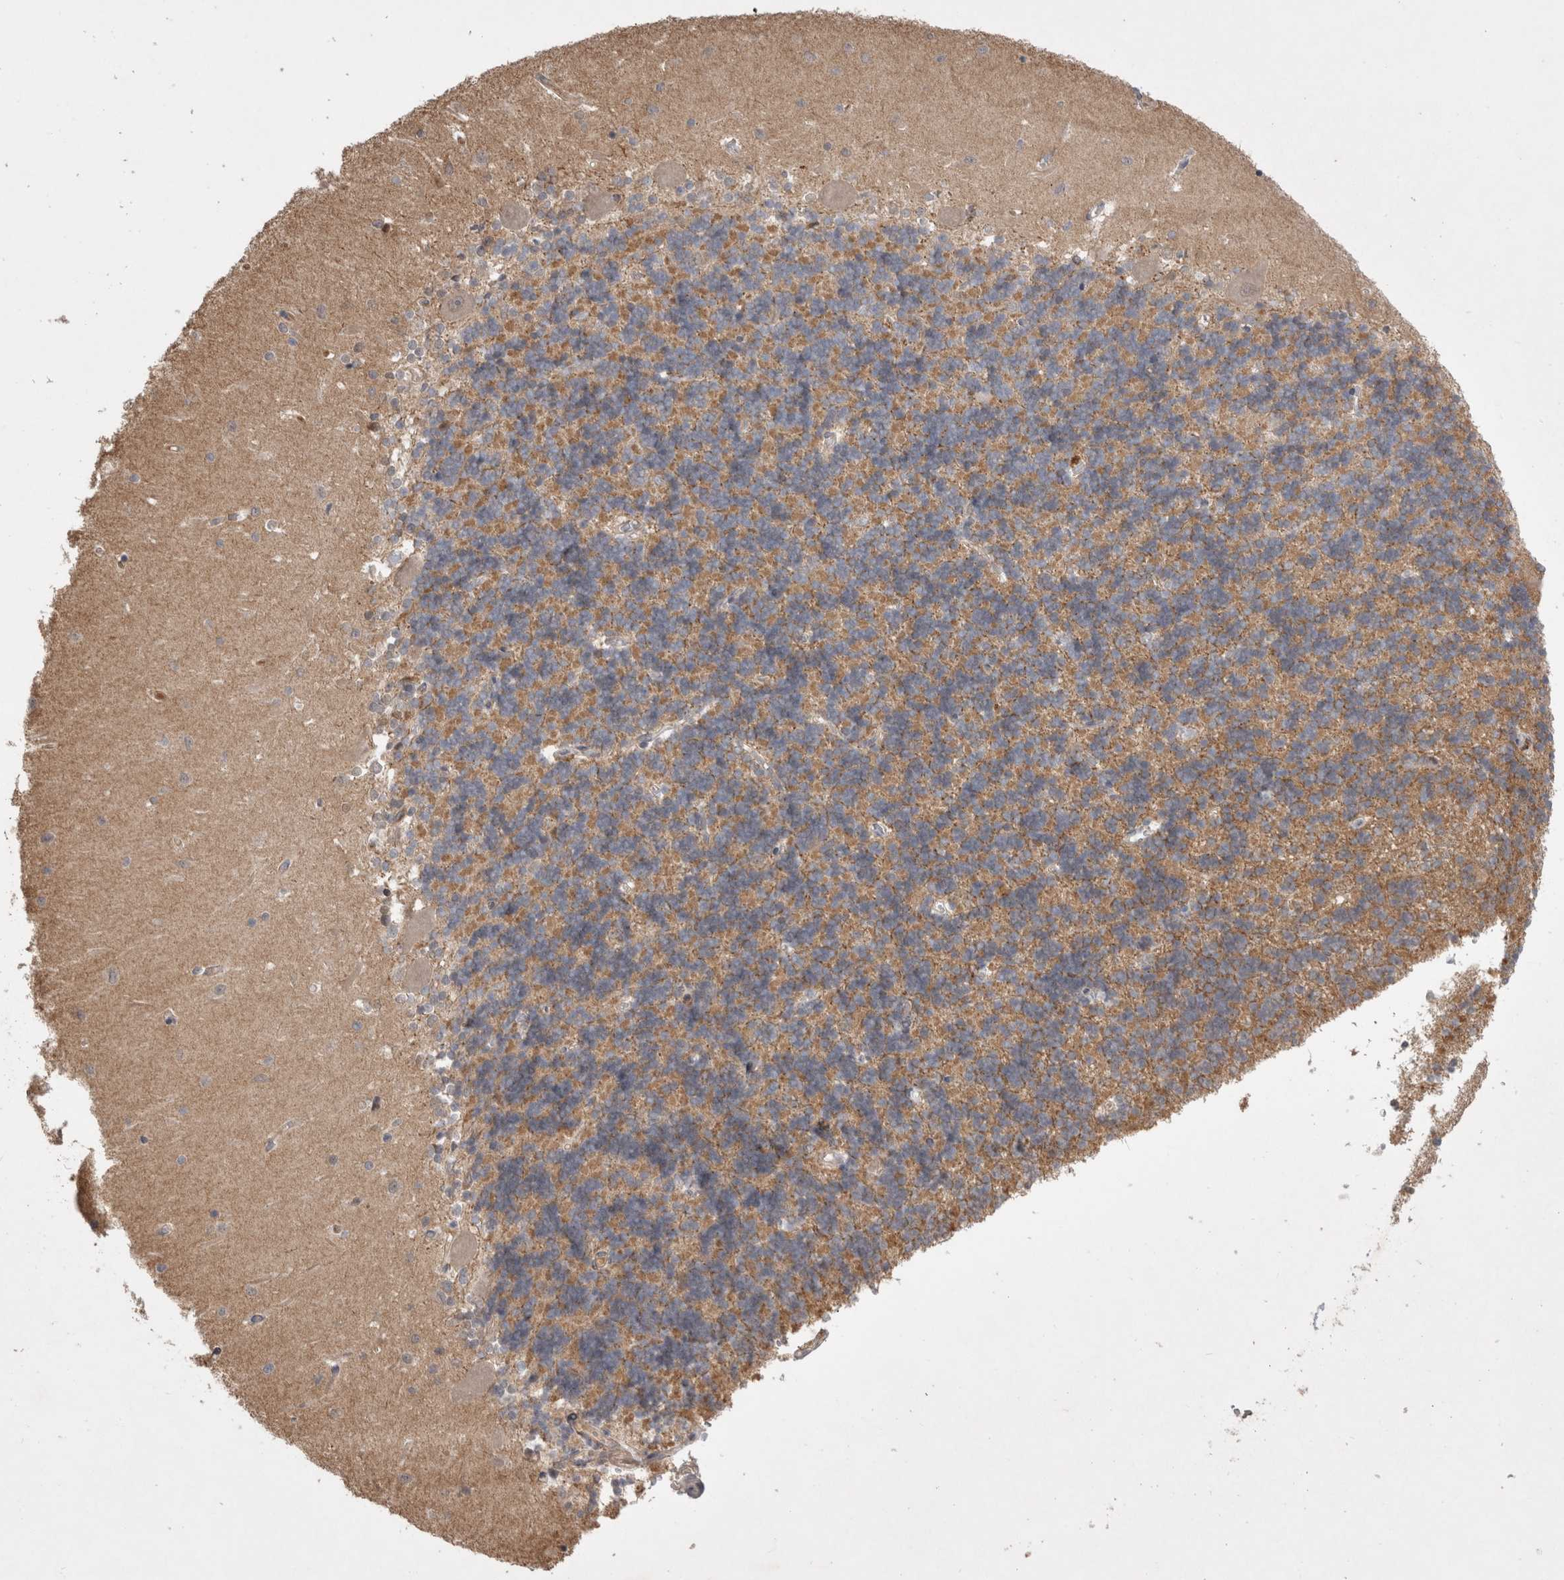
{"staining": {"intensity": "moderate", "quantity": ">75%", "location": "cytoplasmic/membranous"}, "tissue": "cerebellum", "cell_type": "Cells in granular layer", "image_type": "normal", "snomed": [{"axis": "morphology", "description": "Normal tissue, NOS"}, {"axis": "topography", "description": "Cerebellum"}], "caption": "A brown stain shows moderate cytoplasmic/membranous positivity of a protein in cells in granular layer of benign cerebellum.", "gene": "PLEKHM1", "patient": {"sex": "male", "age": 37}}